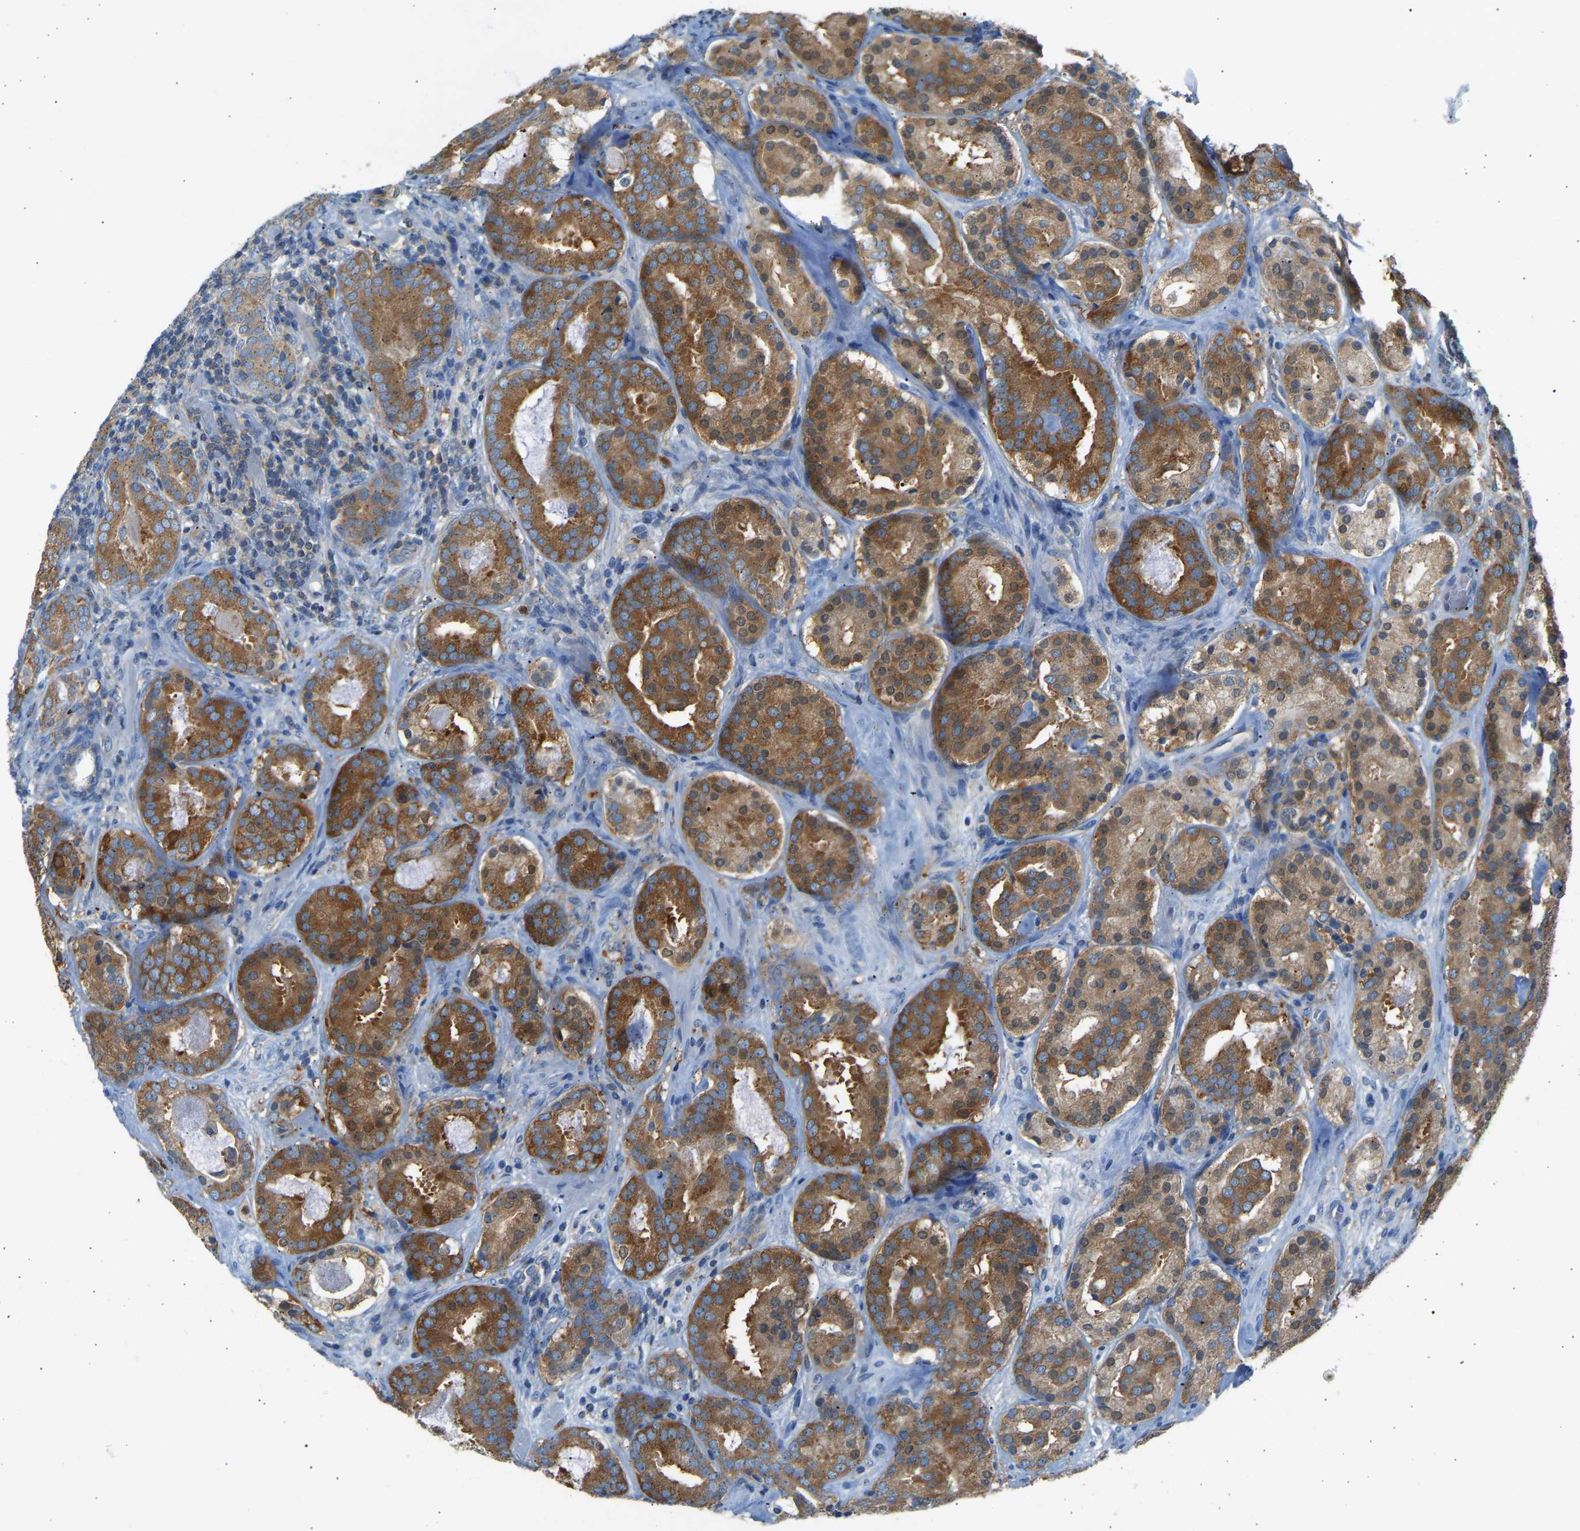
{"staining": {"intensity": "moderate", "quantity": ">75%", "location": "cytoplasmic/membranous"}, "tissue": "prostate cancer", "cell_type": "Tumor cells", "image_type": "cancer", "snomed": [{"axis": "morphology", "description": "Adenocarcinoma, Low grade"}, {"axis": "topography", "description": "Prostate"}], "caption": "This is a photomicrograph of immunohistochemistry (IHC) staining of prostate cancer (adenocarcinoma (low-grade)), which shows moderate positivity in the cytoplasmic/membranous of tumor cells.", "gene": "TRIM50", "patient": {"sex": "male", "age": 69}}